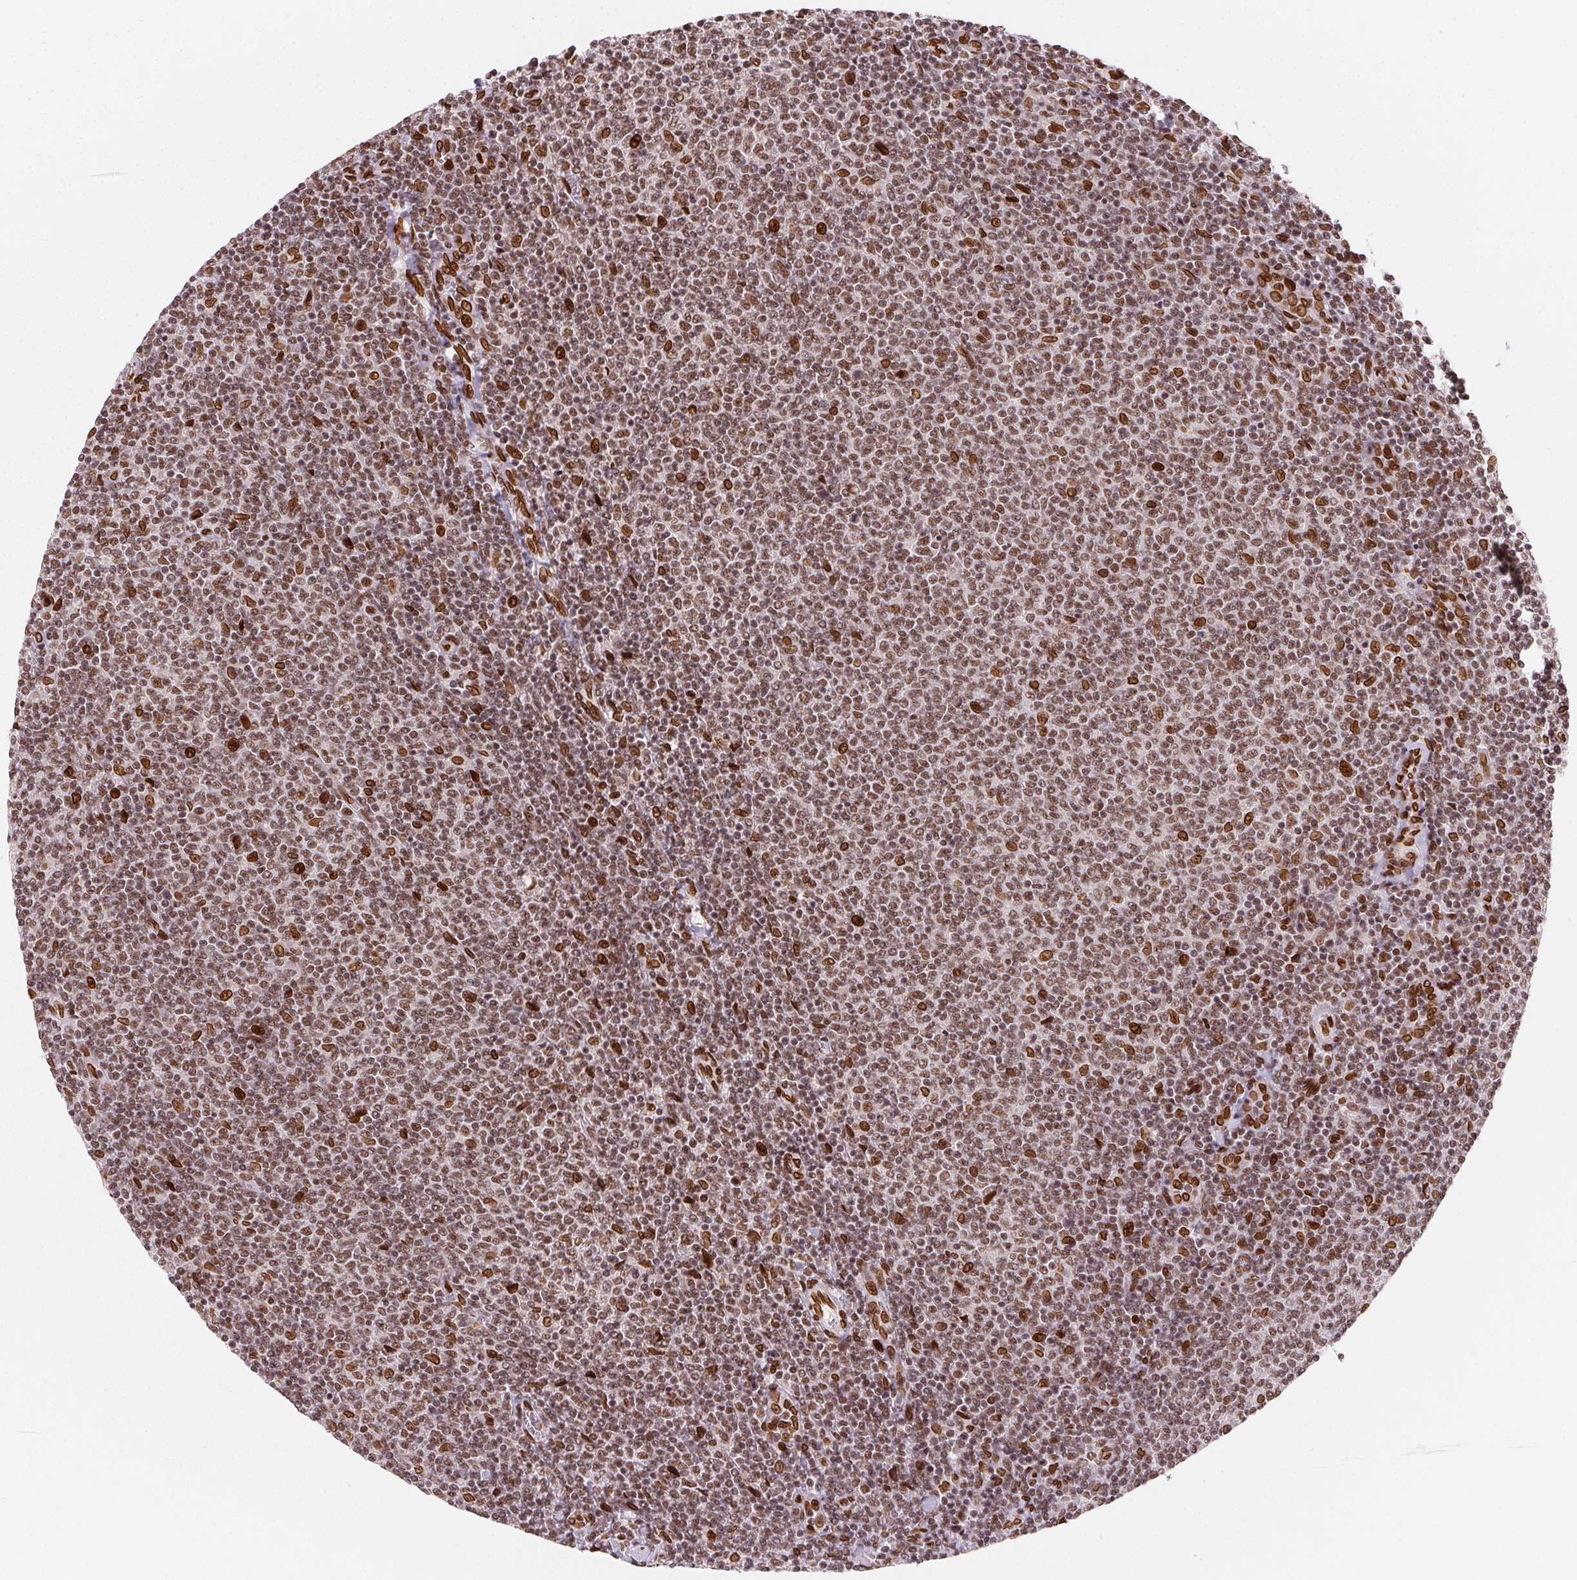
{"staining": {"intensity": "moderate", "quantity": ">75%", "location": "nuclear"}, "tissue": "lymphoma", "cell_type": "Tumor cells", "image_type": "cancer", "snomed": [{"axis": "morphology", "description": "Malignant lymphoma, non-Hodgkin's type, Low grade"}, {"axis": "topography", "description": "Lymph node"}], "caption": "Protein staining demonstrates moderate nuclear expression in about >75% of tumor cells in low-grade malignant lymphoma, non-Hodgkin's type. The protein of interest is stained brown, and the nuclei are stained in blue (DAB (3,3'-diaminobenzidine) IHC with brightfield microscopy, high magnification).", "gene": "SAP30BP", "patient": {"sex": "male", "age": 52}}